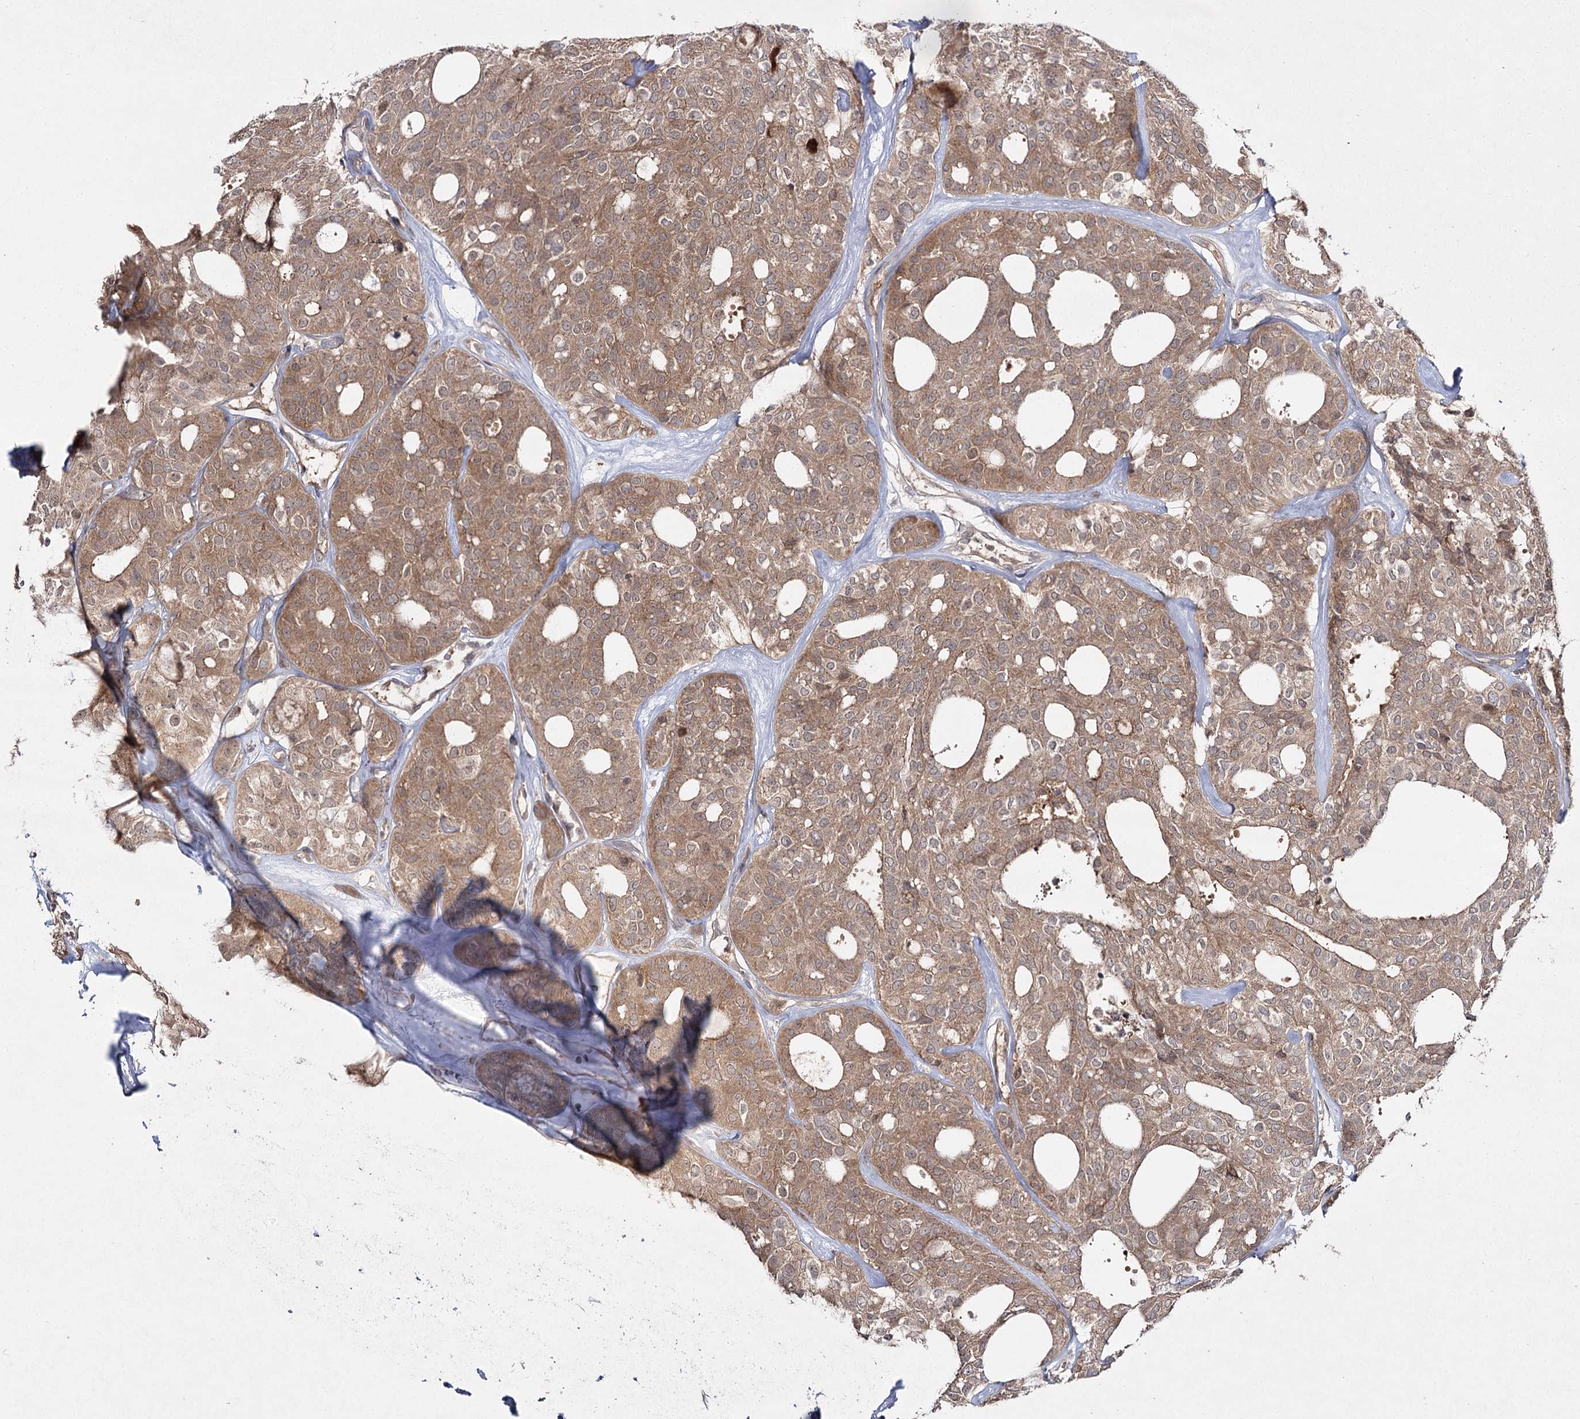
{"staining": {"intensity": "moderate", "quantity": ">75%", "location": "cytoplasmic/membranous"}, "tissue": "thyroid cancer", "cell_type": "Tumor cells", "image_type": "cancer", "snomed": [{"axis": "morphology", "description": "Follicular adenoma carcinoma, NOS"}, {"axis": "topography", "description": "Thyroid gland"}], "caption": "About >75% of tumor cells in thyroid cancer (follicular adenoma carcinoma) demonstrate moderate cytoplasmic/membranous protein expression as visualized by brown immunohistochemical staining.", "gene": "WDR44", "patient": {"sex": "male", "age": 75}}